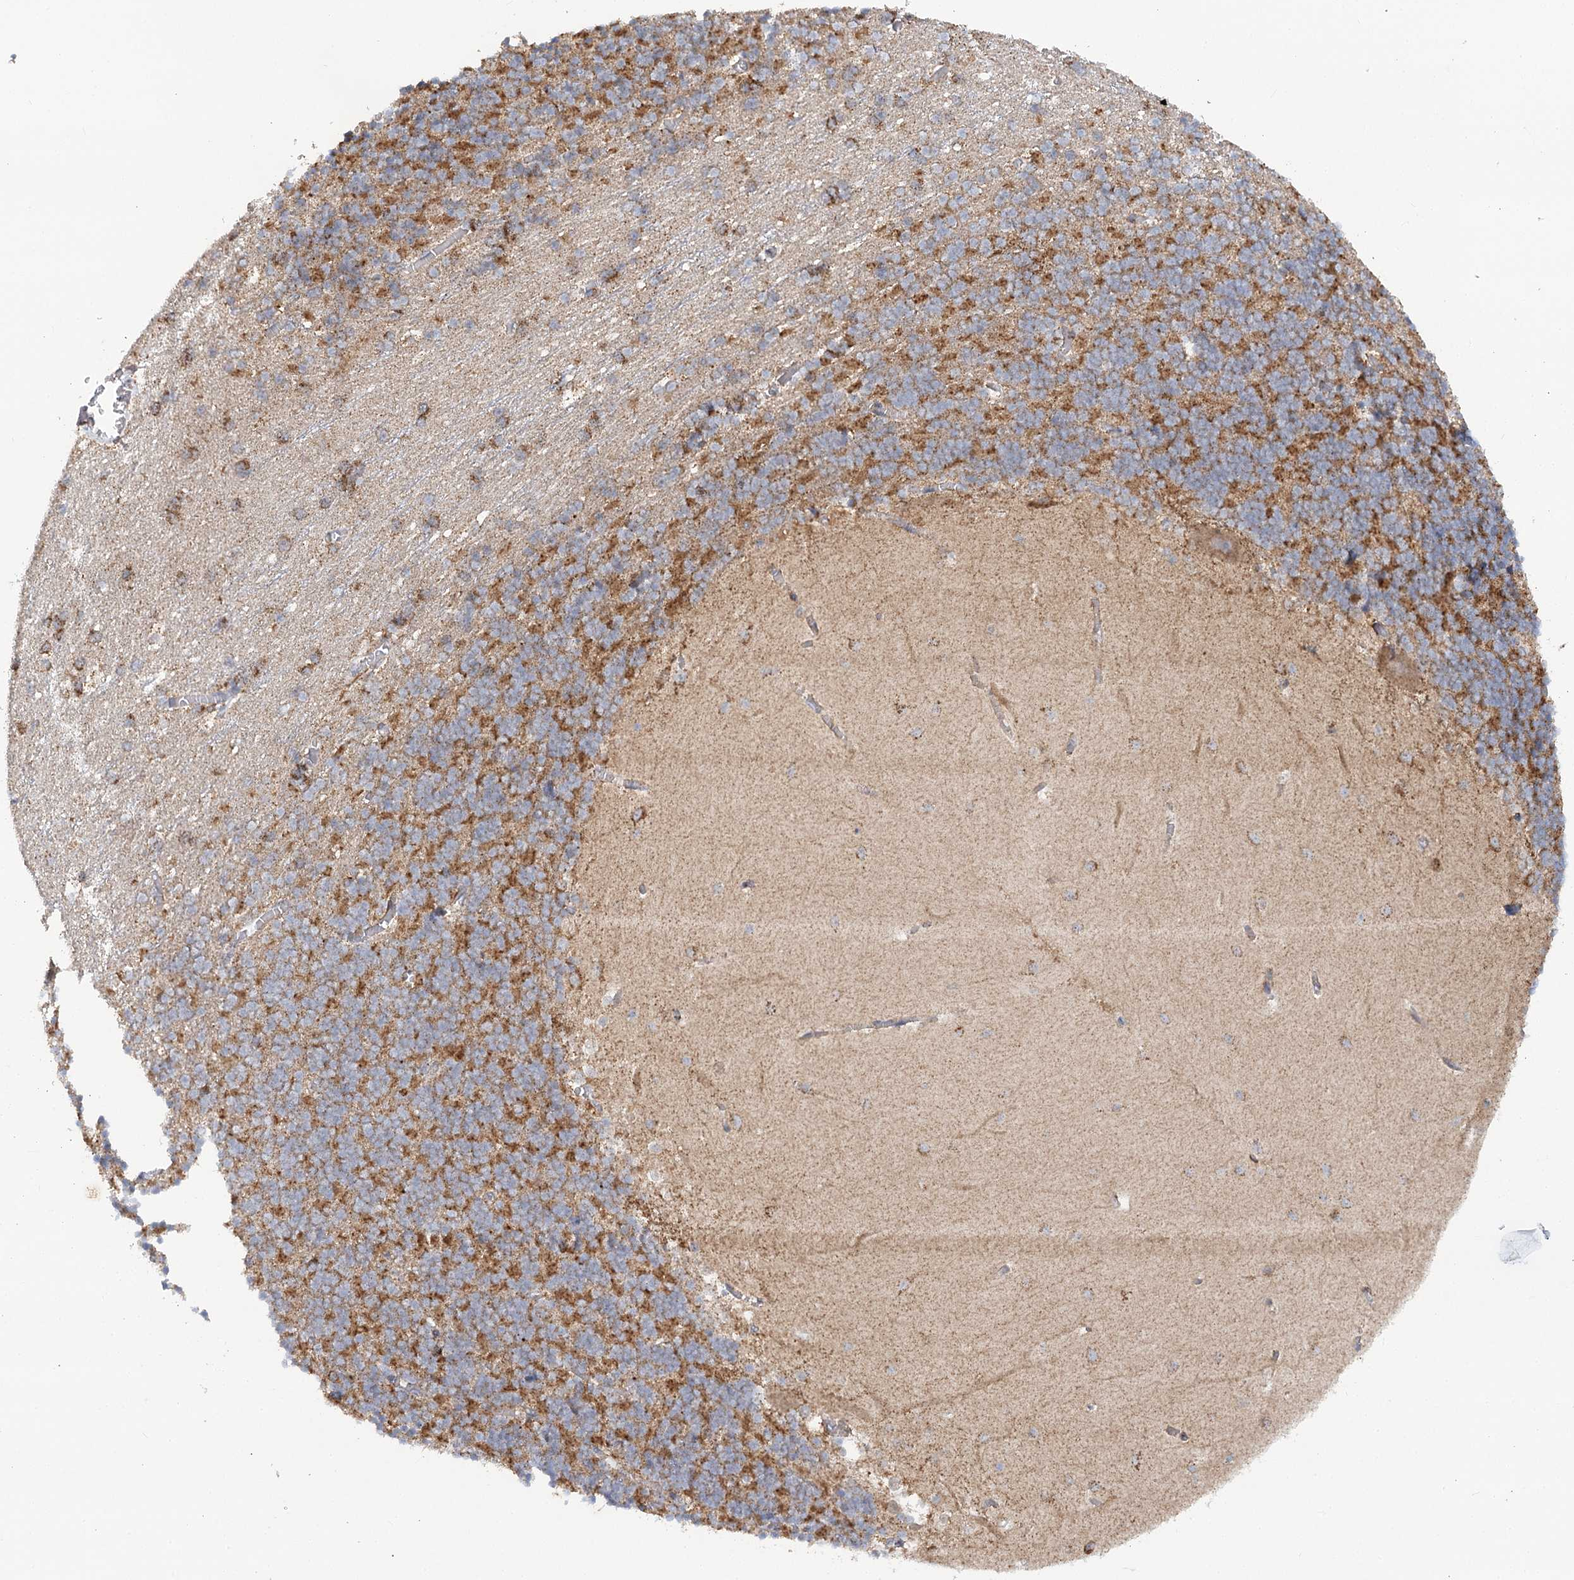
{"staining": {"intensity": "moderate", "quantity": "25%-75%", "location": "cytoplasmic/membranous"}, "tissue": "cerebellum", "cell_type": "Cells in granular layer", "image_type": "normal", "snomed": [{"axis": "morphology", "description": "Normal tissue, NOS"}, {"axis": "topography", "description": "Cerebellum"}], "caption": "Moderate cytoplasmic/membranous protein staining is identified in approximately 25%-75% of cells in granular layer in cerebellum.", "gene": "TAS1R1", "patient": {"sex": "male", "age": 37}}